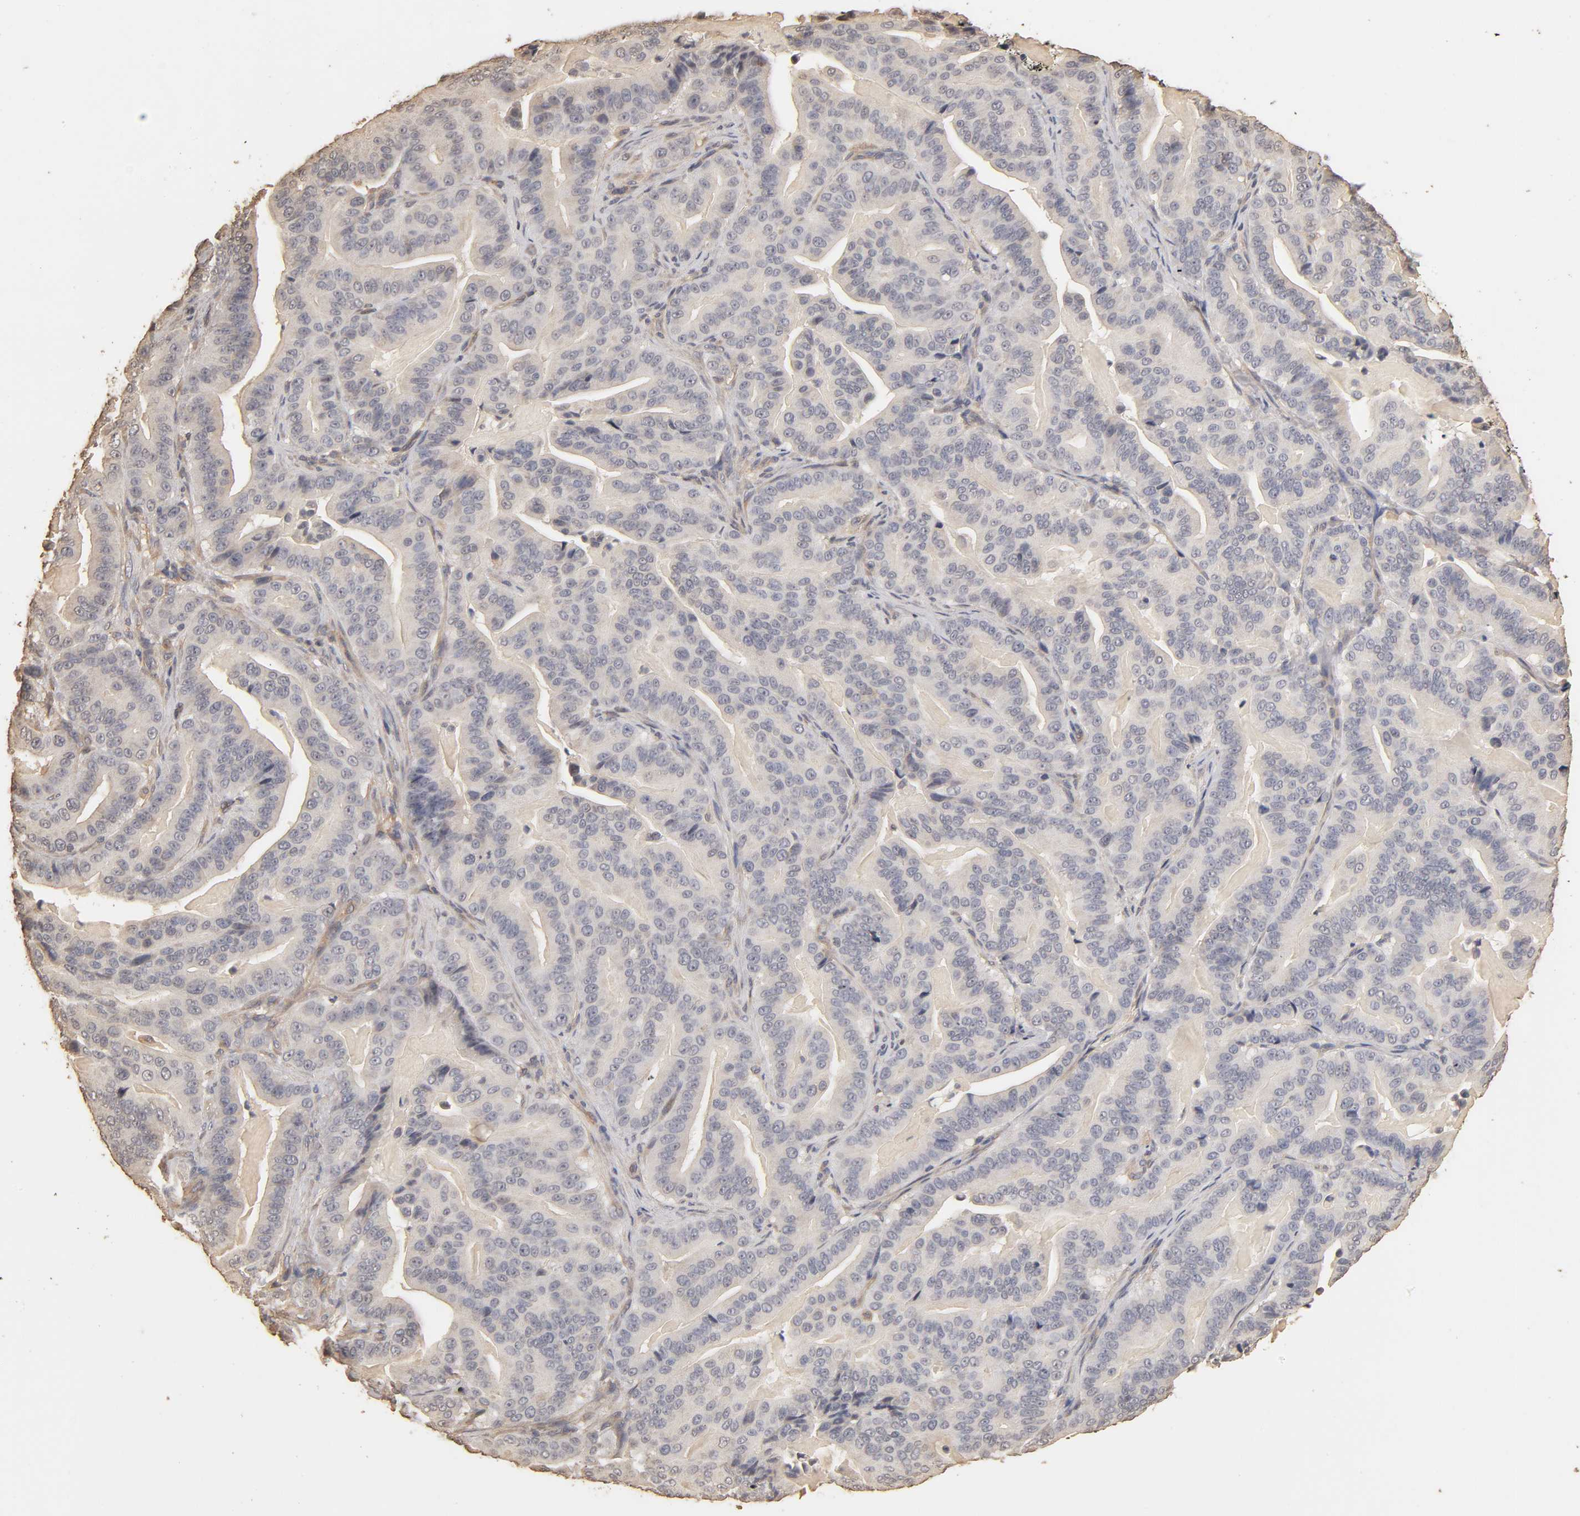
{"staining": {"intensity": "negative", "quantity": "none", "location": "none"}, "tissue": "pancreatic cancer", "cell_type": "Tumor cells", "image_type": "cancer", "snomed": [{"axis": "morphology", "description": "Adenocarcinoma, NOS"}, {"axis": "topography", "description": "Pancreas"}], "caption": "DAB (3,3'-diaminobenzidine) immunohistochemical staining of pancreatic cancer (adenocarcinoma) demonstrates no significant staining in tumor cells.", "gene": "VSIG4", "patient": {"sex": "male", "age": 63}}